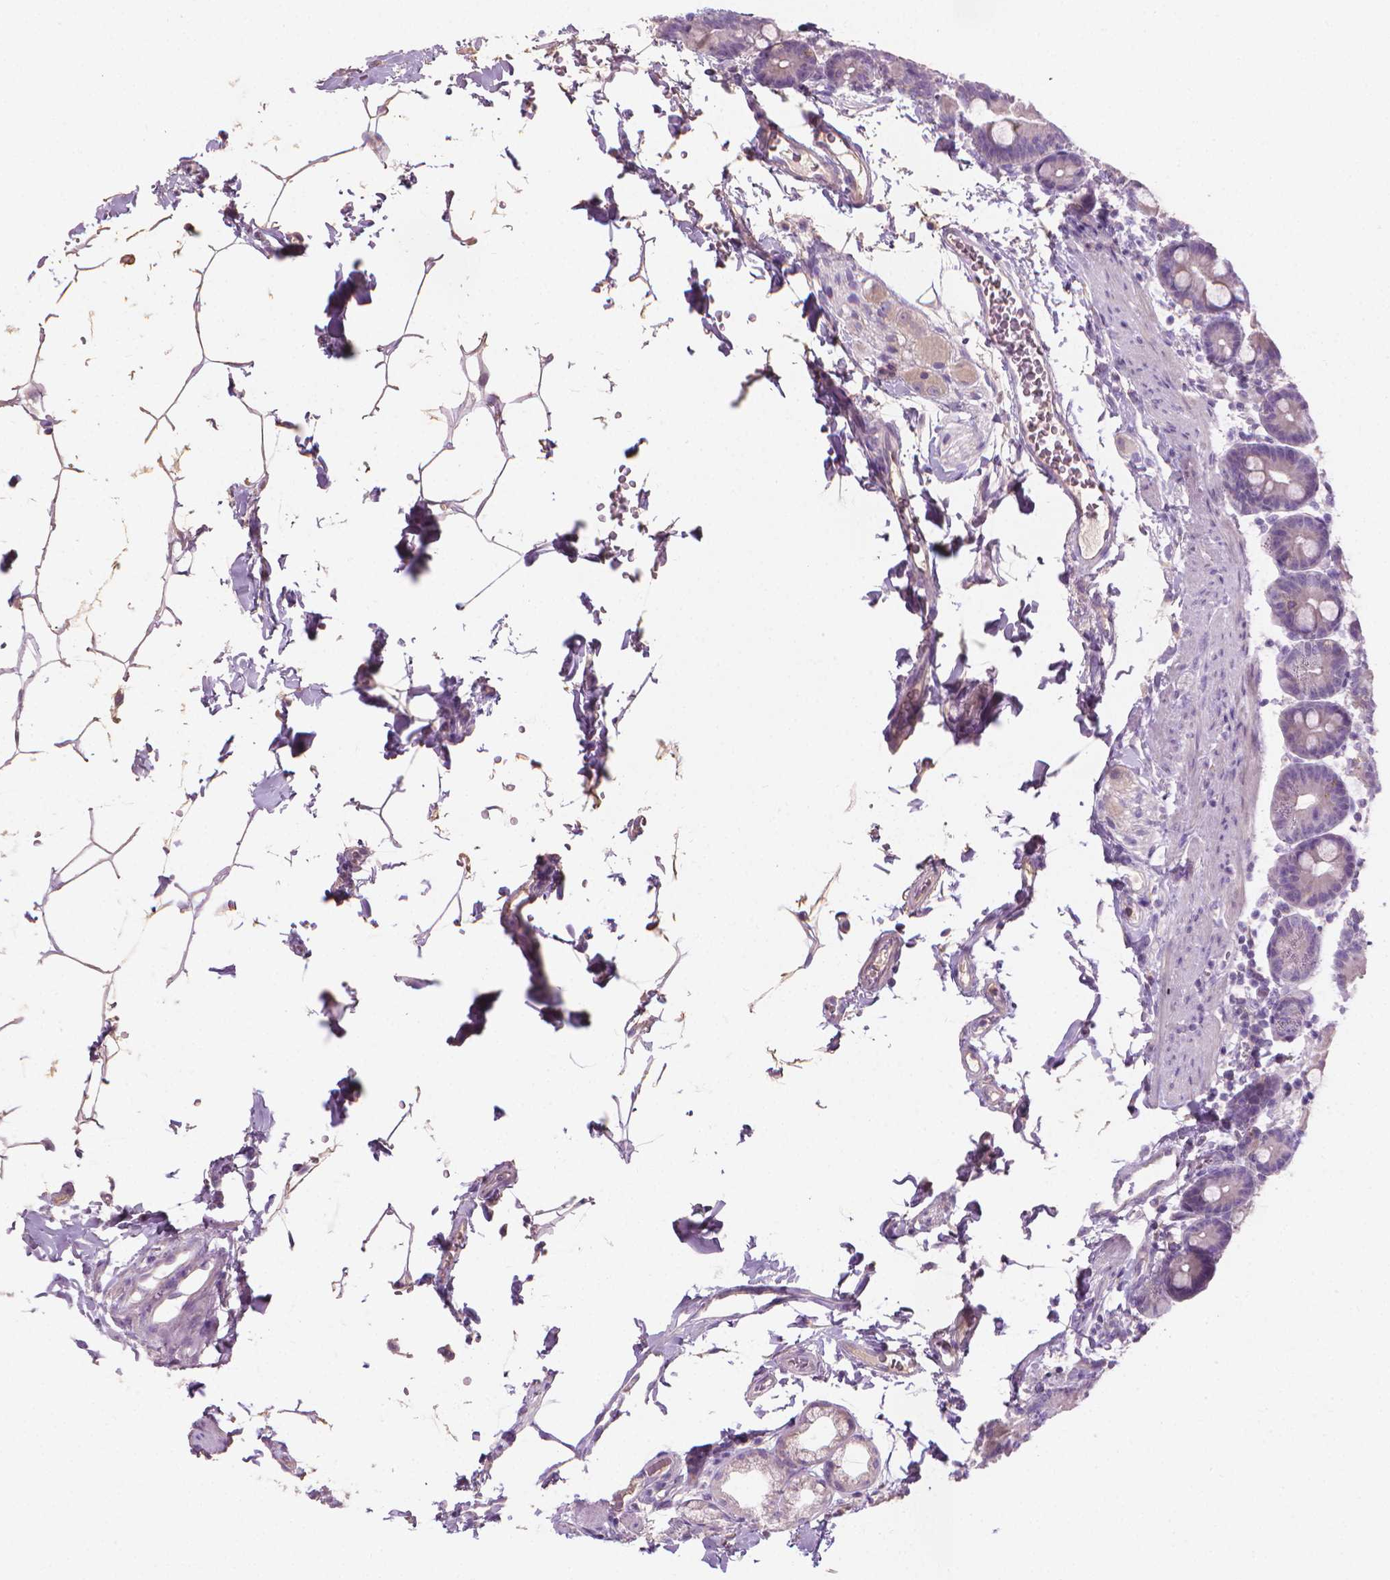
{"staining": {"intensity": "negative", "quantity": "none", "location": "none"}, "tissue": "duodenum", "cell_type": "Glandular cells", "image_type": "normal", "snomed": [{"axis": "morphology", "description": "Normal tissue, NOS"}, {"axis": "topography", "description": "Pancreas"}, {"axis": "topography", "description": "Duodenum"}], "caption": "Glandular cells show no significant protein staining in unremarkable duodenum. The staining is performed using DAB (3,3'-diaminobenzidine) brown chromogen with nuclei counter-stained in using hematoxylin.", "gene": "CABCOCO1", "patient": {"sex": "male", "age": 59}}